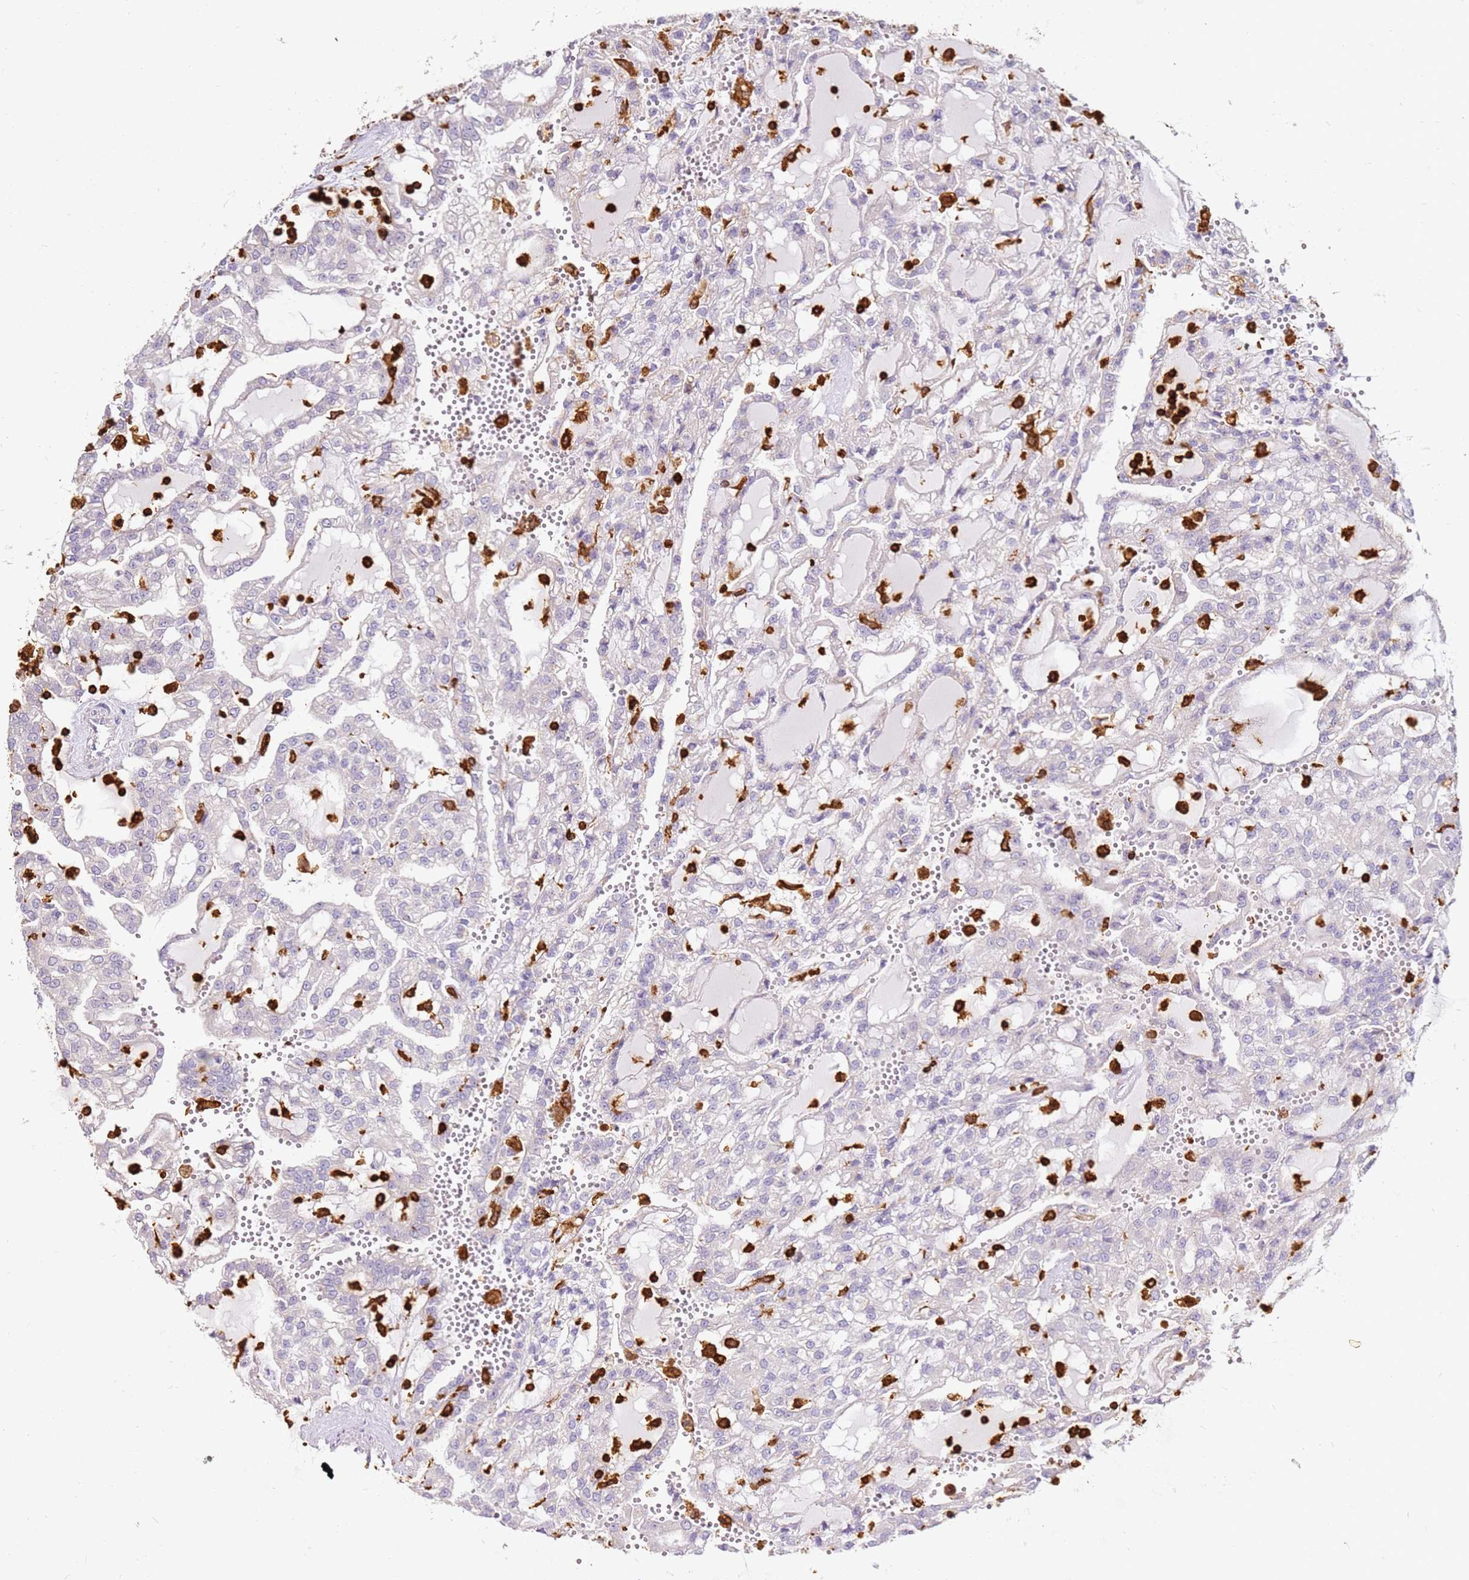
{"staining": {"intensity": "negative", "quantity": "none", "location": "none"}, "tissue": "renal cancer", "cell_type": "Tumor cells", "image_type": "cancer", "snomed": [{"axis": "morphology", "description": "Adenocarcinoma, NOS"}, {"axis": "topography", "description": "Kidney"}], "caption": "Protein analysis of adenocarcinoma (renal) reveals no significant positivity in tumor cells.", "gene": "CORO1A", "patient": {"sex": "male", "age": 63}}